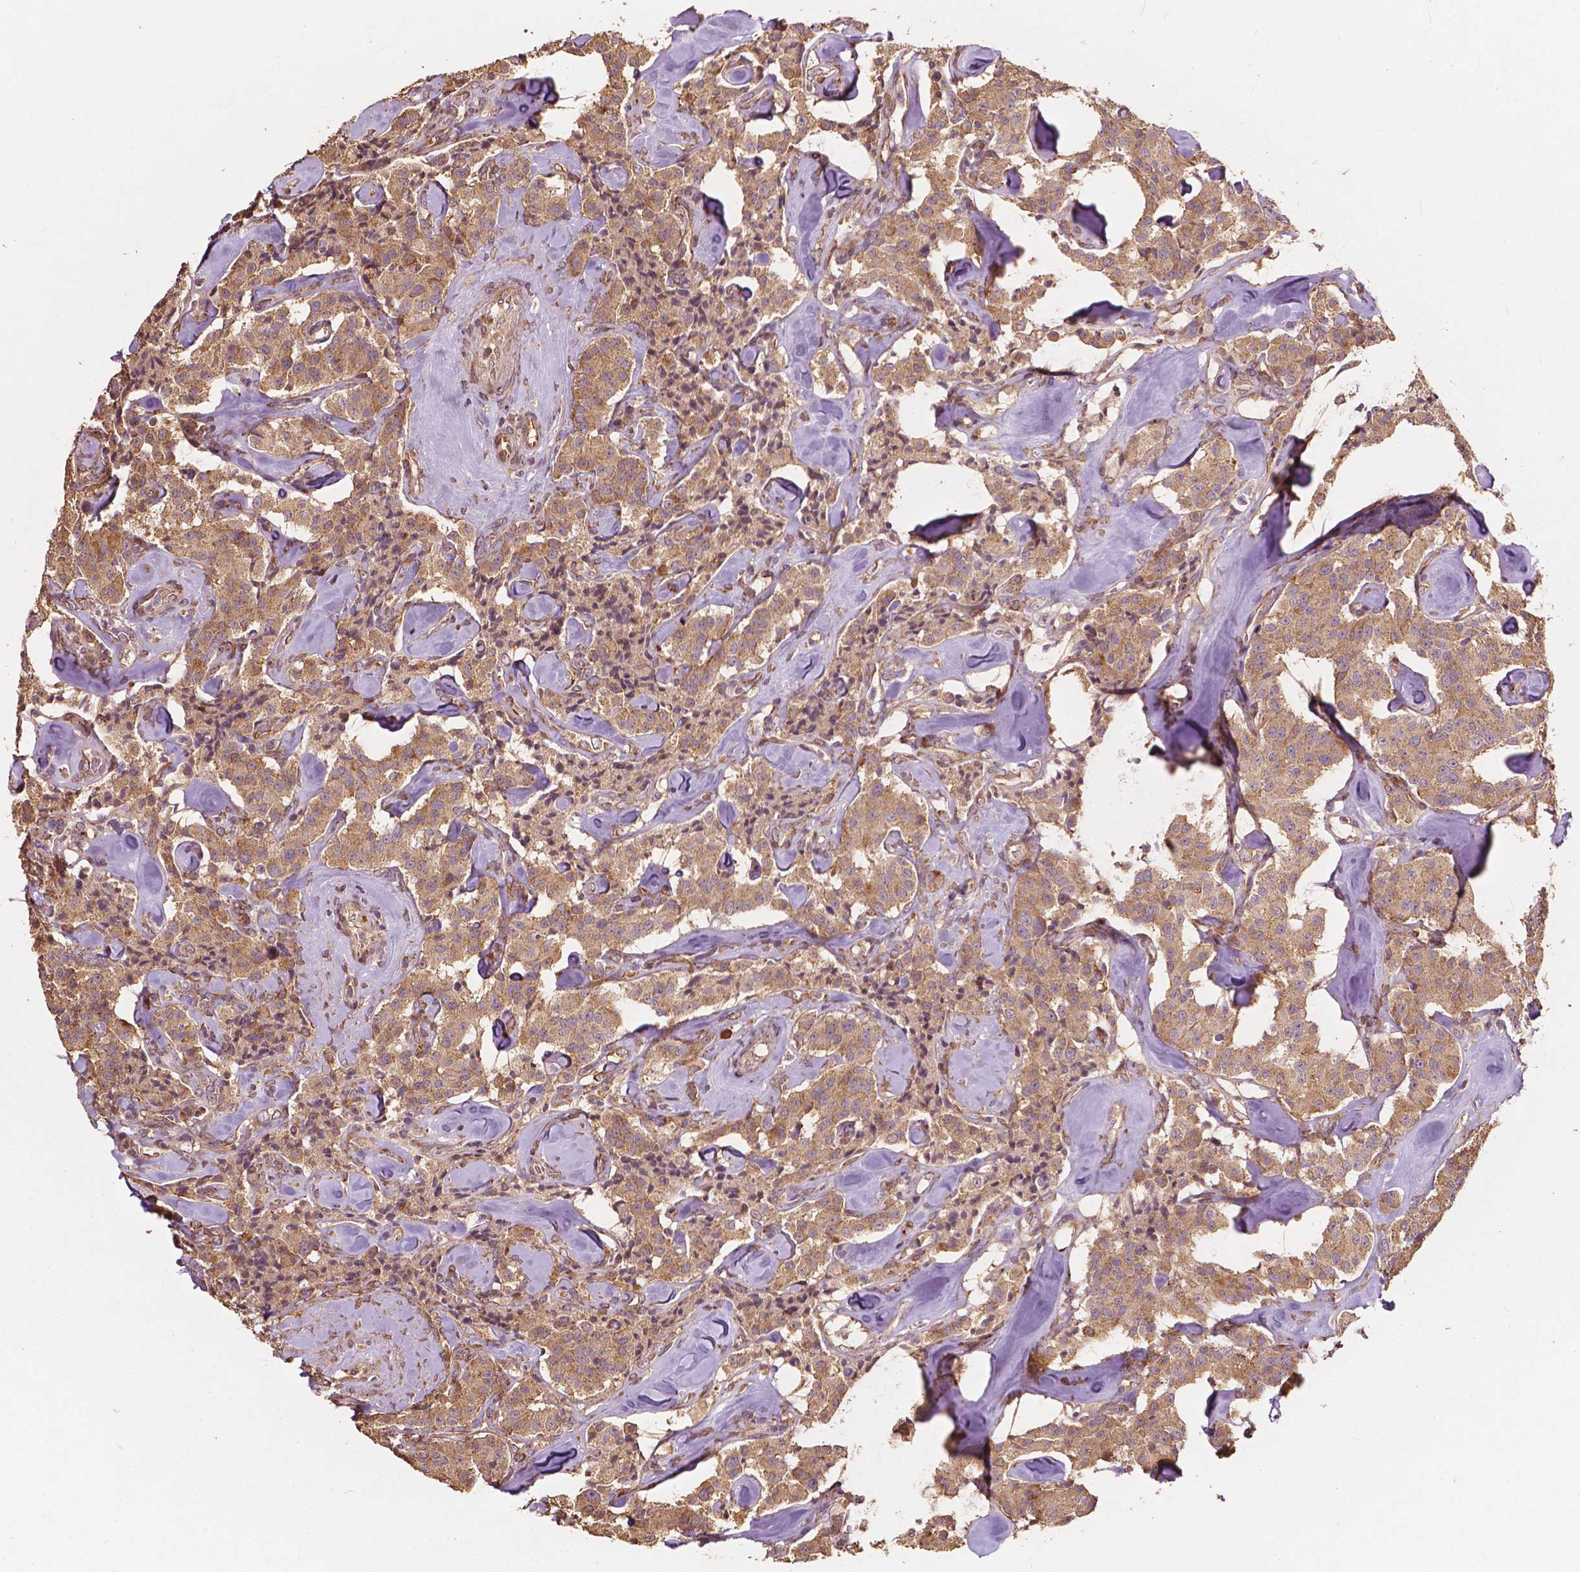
{"staining": {"intensity": "moderate", "quantity": ">75%", "location": "cytoplasmic/membranous"}, "tissue": "carcinoid", "cell_type": "Tumor cells", "image_type": "cancer", "snomed": [{"axis": "morphology", "description": "Carcinoid, malignant, NOS"}, {"axis": "topography", "description": "Pancreas"}], "caption": "Carcinoid (malignant) stained with a brown dye demonstrates moderate cytoplasmic/membranous positive positivity in about >75% of tumor cells.", "gene": "G3BP1", "patient": {"sex": "male", "age": 41}}